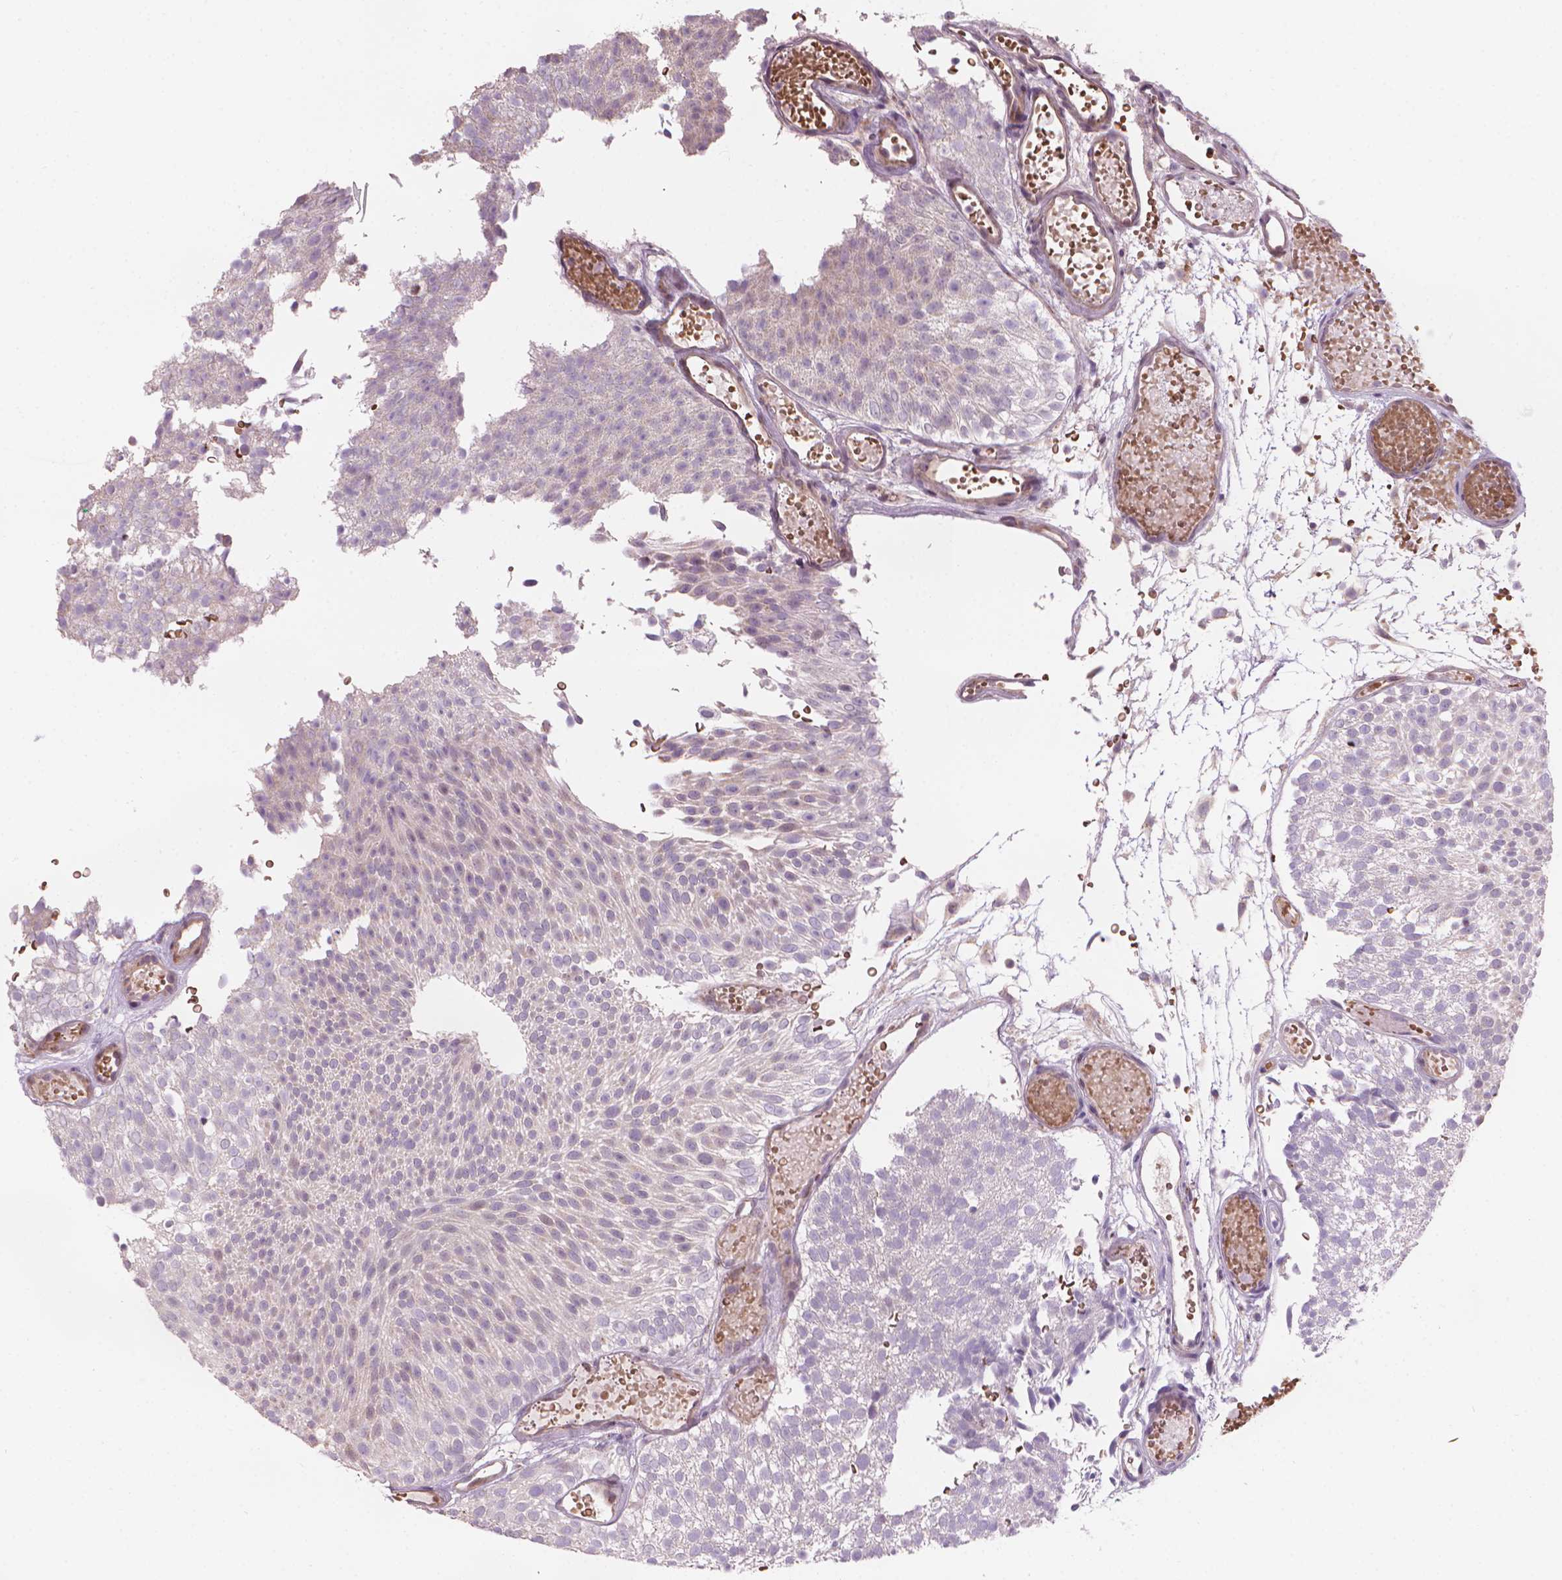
{"staining": {"intensity": "negative", "quantity": "none", "location": "none"}, "tissue": "urothelial cancer", "cell_type": "Tumor cells", "image_type": "cancer", "snomed": [{"axis": "morphology", "description": "Urothelial carcinoma, Low grade"}, {"axis": "topography", "description": "Urinary bladder"}], "caption": "Tumor cells show no significant protein positivity in low-grade urothelial carcinoma. (DAB (3,3'-diaminobenzidine) immunohistochemistry (IHC) visualized using brightfield microscopy, high magnification).", "gene": "IFFO1", "patient": {"sex": "male", "age": 78}}